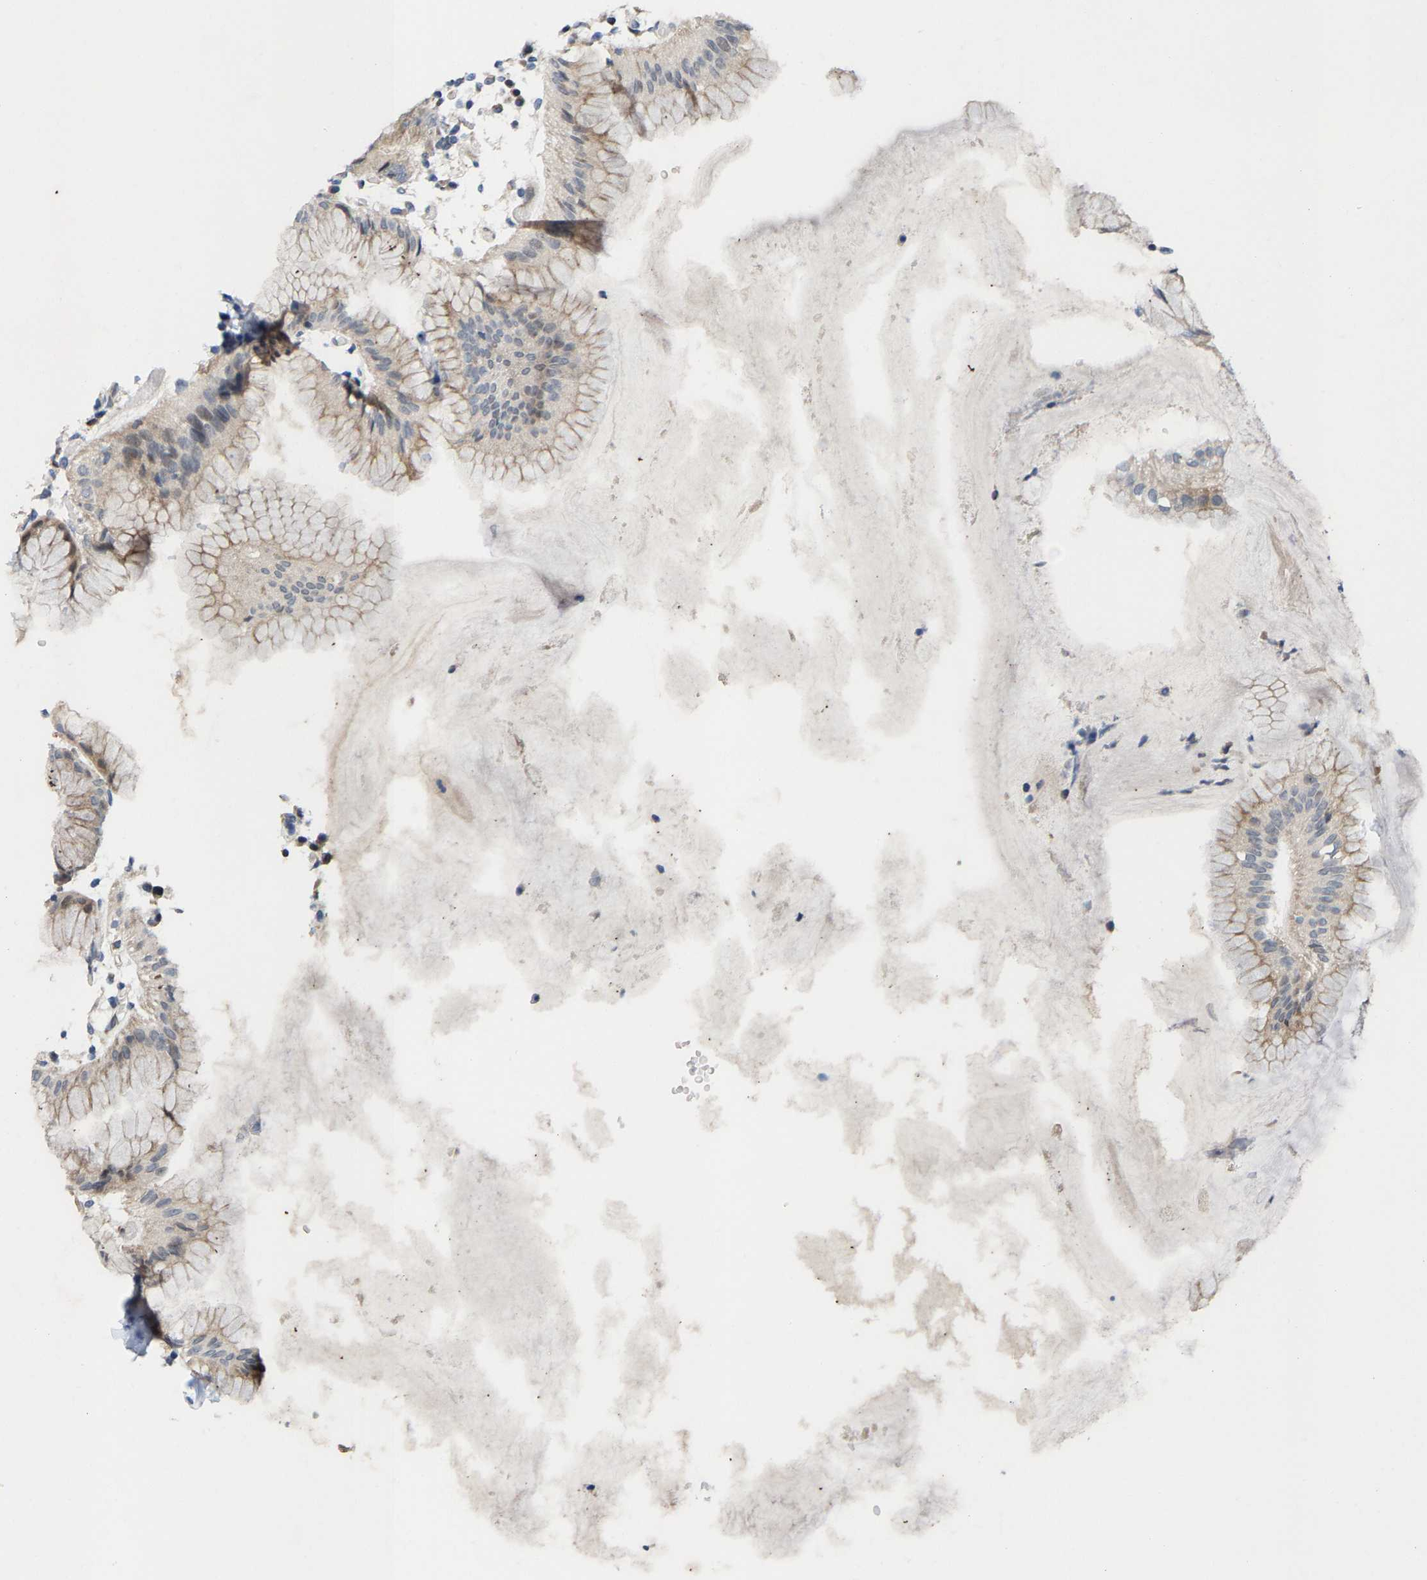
{"staining": {"intensity": "moderate", "quantity": "<25%", "location": "cytoplasmic/membranous,nuclear"}, "tissue": "stomach", "cell_type": "Glandular cells", "image_type": "normal", "snomed": [{"axis": "morphology", "description": "Normal tissue, NOS"}, {"axis": "topography", "description": "Stomach"}, {"axis": "topography", "description": "Stomach, lower"}], "caption": "Stomach stained for a protein (brown) exhibits moderate cytoplasmic/membranous,nuclear positive expression in about <25% of glandular cells.", "gene": "TDRKH", "patient": {"sex": "female", "age": 75}}